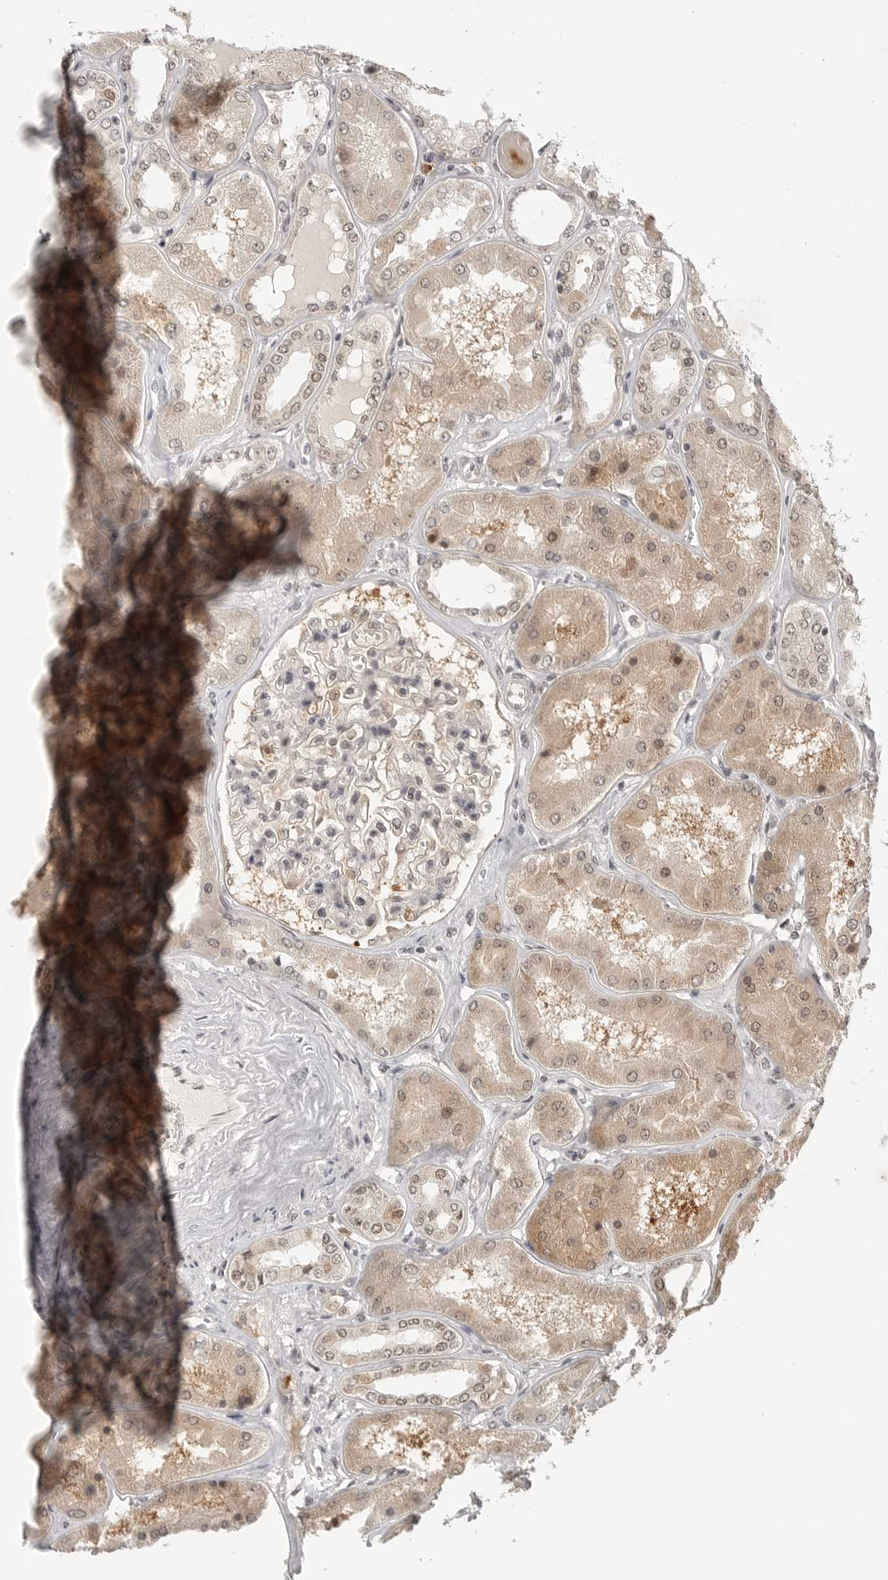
{"staining": {"intensity": "moderate", "quantity": "25%-75%", "location": "cytoplasmic/membranous,nuclear"}, "tissue": "kidney", "cell_type": "Cells in glomeruli", "image_type": "normal", "snomed": [{"axis": "morphology", "description": "Normal tissue, NOS"}, {"axis": "topography", "description": "Kidney"}], "caption": "A brown stain shows moderate cytoplasmic/membranous,nuclear positivity of a protein in cells in glomeruli of benign kidney. The staining was performed using DAB to visualize the protein expression in brown, while the nuclei were stained in blue with hematoxylin (Magnification: 20x).", "gene": "PEG3", "patient": {"sex": "female", "age": 56}}